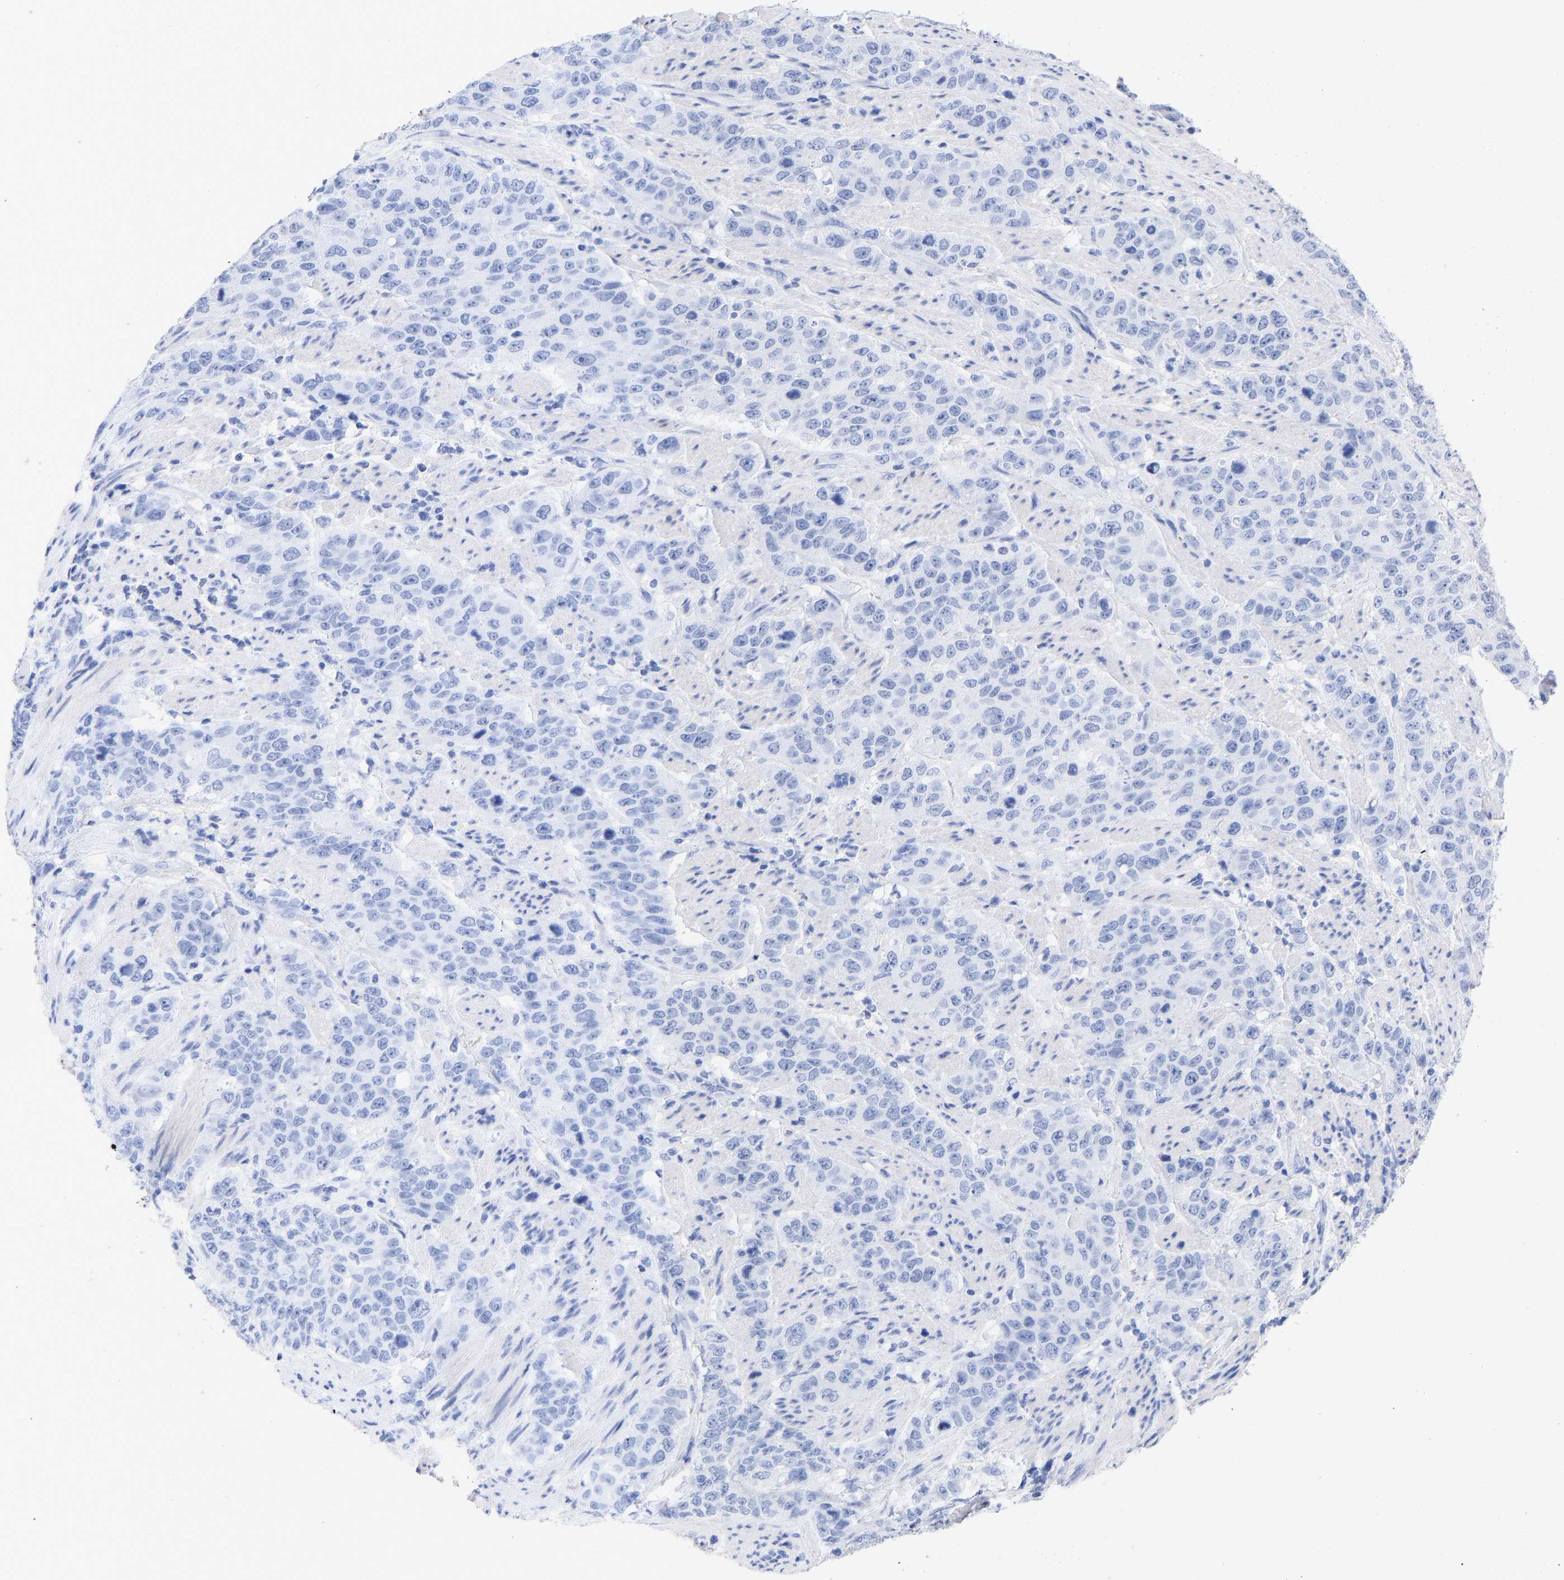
{"staining": {"intensity": "negative", "quantity": "none", "location": "none"}, "tissue": "stomach cancer", "cell_type": "Tumor cells", "image_type": "cancer", "snomed": [{"axis": "morphology", "description": "Adenocarcinoma, NOS"}, {"axis": "topography", "description": "Stomach"}], "caption": "DAB (3,3'-diaminobenzidine) immunohistochemical staining of human stomach adenocarcinoma exhibits no significant positivity in tumor cells.", "gene": "KRT1", "patient": {"sex": "male", "age": 48}}